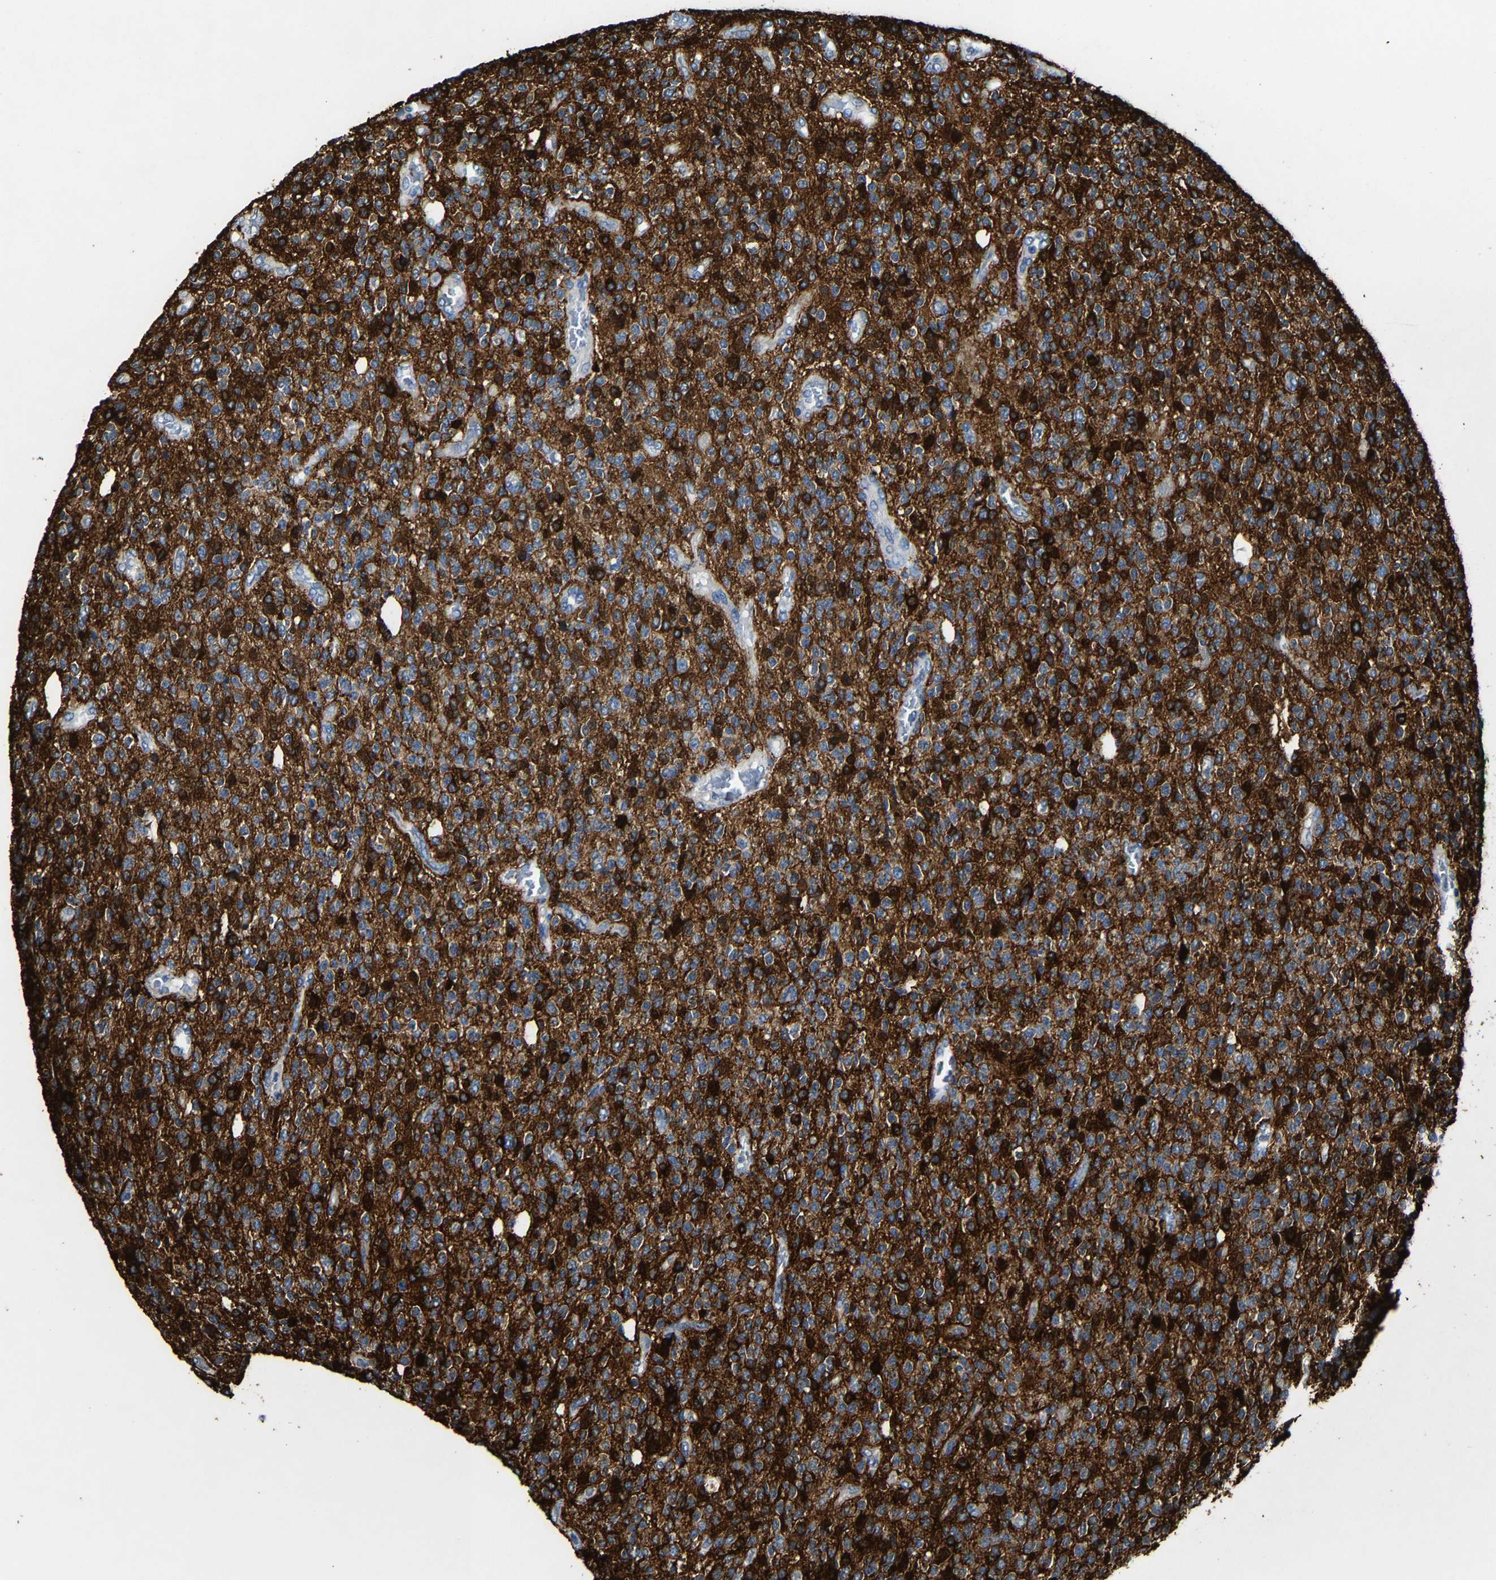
{"staining": {"intensity": "strong", "quantity": ">75%", "location": "cytoplasmic/membranous"}, "tissue": "glioma", "cell_type": "Tumor cells", "image_type": "cancer", "snomed": [{"axis": "morphology", "description": "Glioma, malignant, High grade"}, {"axis": "topography", "description": "Brain"}], "caption": "Immunohistochemistry micrograph of neoplastic tissue: human glioma stained using IHC displays high levels of strong protein expression localized specifically in the cytoplasmic/membranous of tumor cells, appearing as a cytoplasmic/membranous brown color.", "gene": "AGK", "patient": {"sex": "male", "age": 34}}